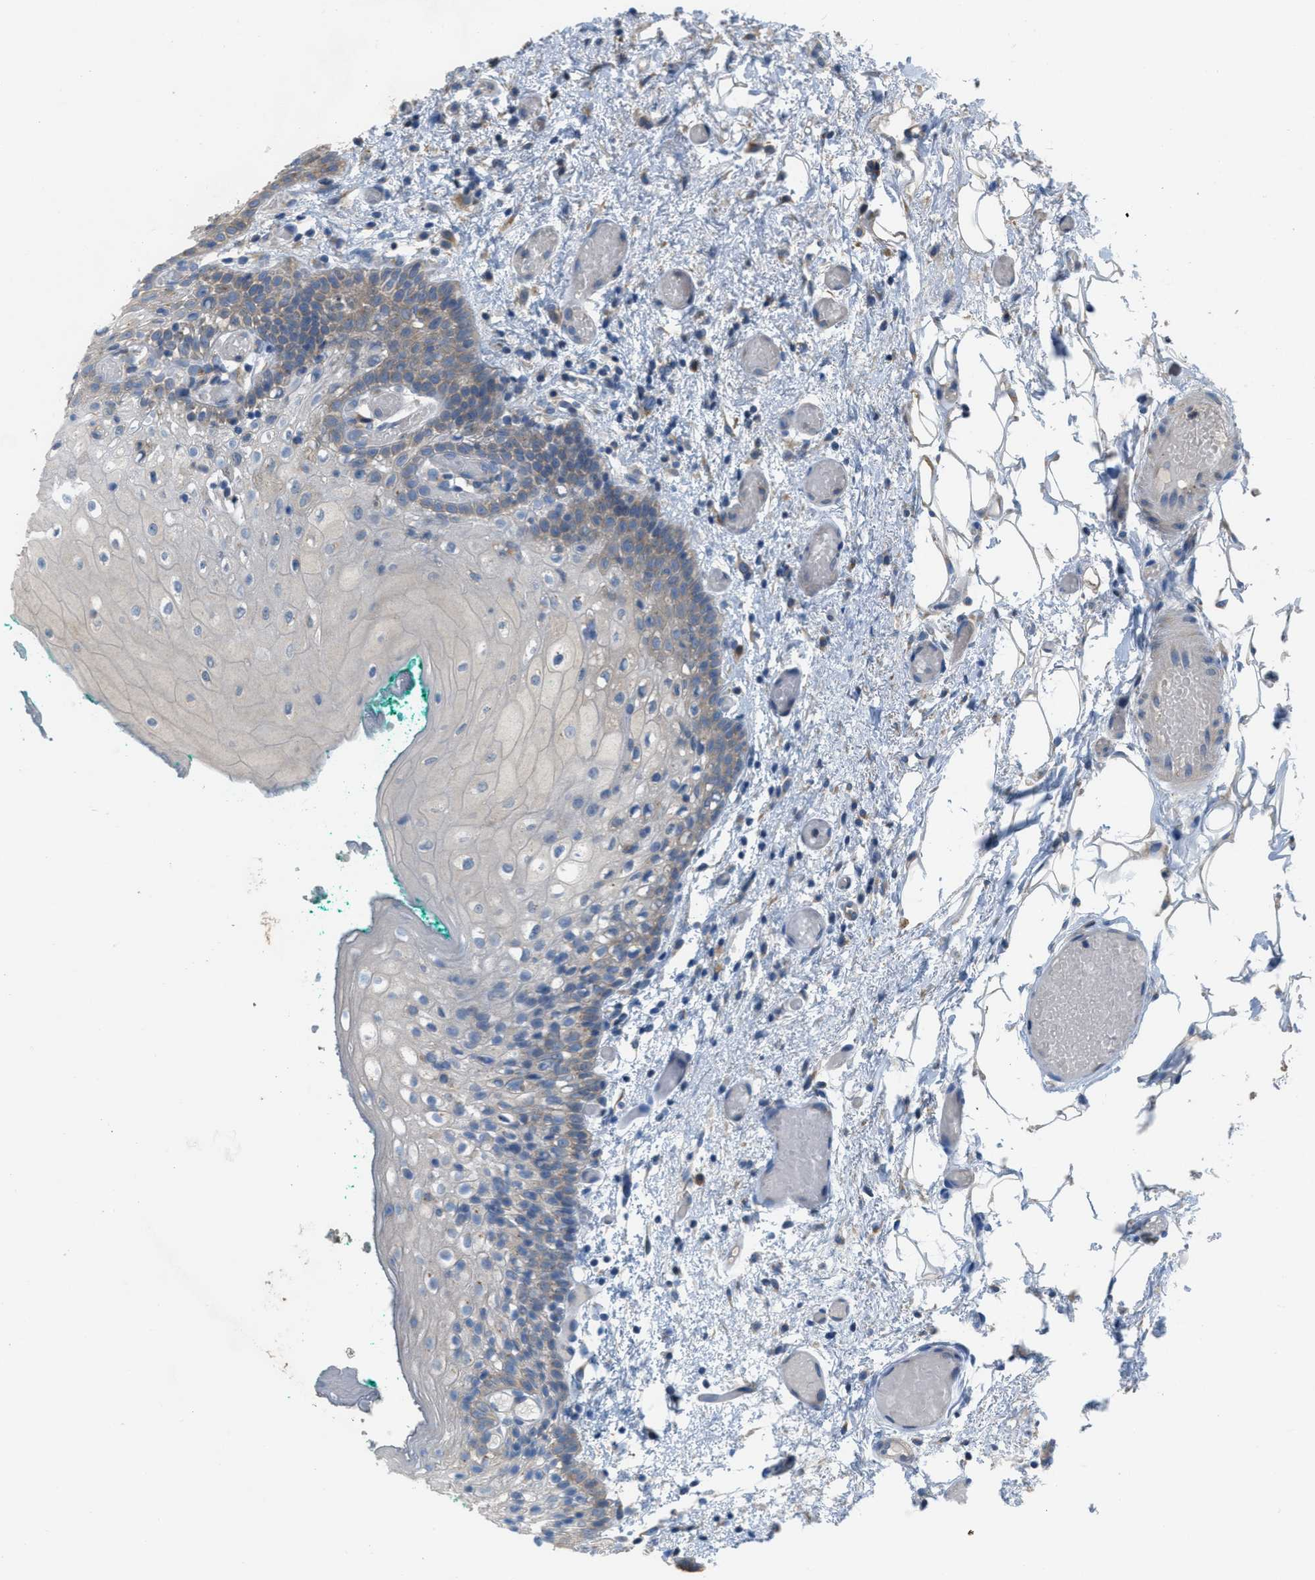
{"staining": {"intensity": "weak", "quantity": "<25%", "location": "cytoplasmic/membranous"}, "tissue": "oral mucosa", "cell_type": "Squamous epithelial cells", "image_type": "normal", "snomed": [{"axis": "morphology", "description": "Normal tissue, NOS"}, {"axis": "morphology", "description": "Squamous cell carcinoma, NOS"}, {"axis": "topography", "description": "Oral tissue"}, {"axis": "topography", "description": "Salivary gland"}, {"axis": "topography", "description": "Head-Neck"}], "caption": "Immunohistochemistry photomicrograph of unremarkable human oral mucosa stained for a protein (brown), which shows no expression in squamous epithelial cells. (Brightfield microscopy of DAB IHC at high magnification).", "gene": "UBA5", "patient": {"sex": "female", "age": 62}}